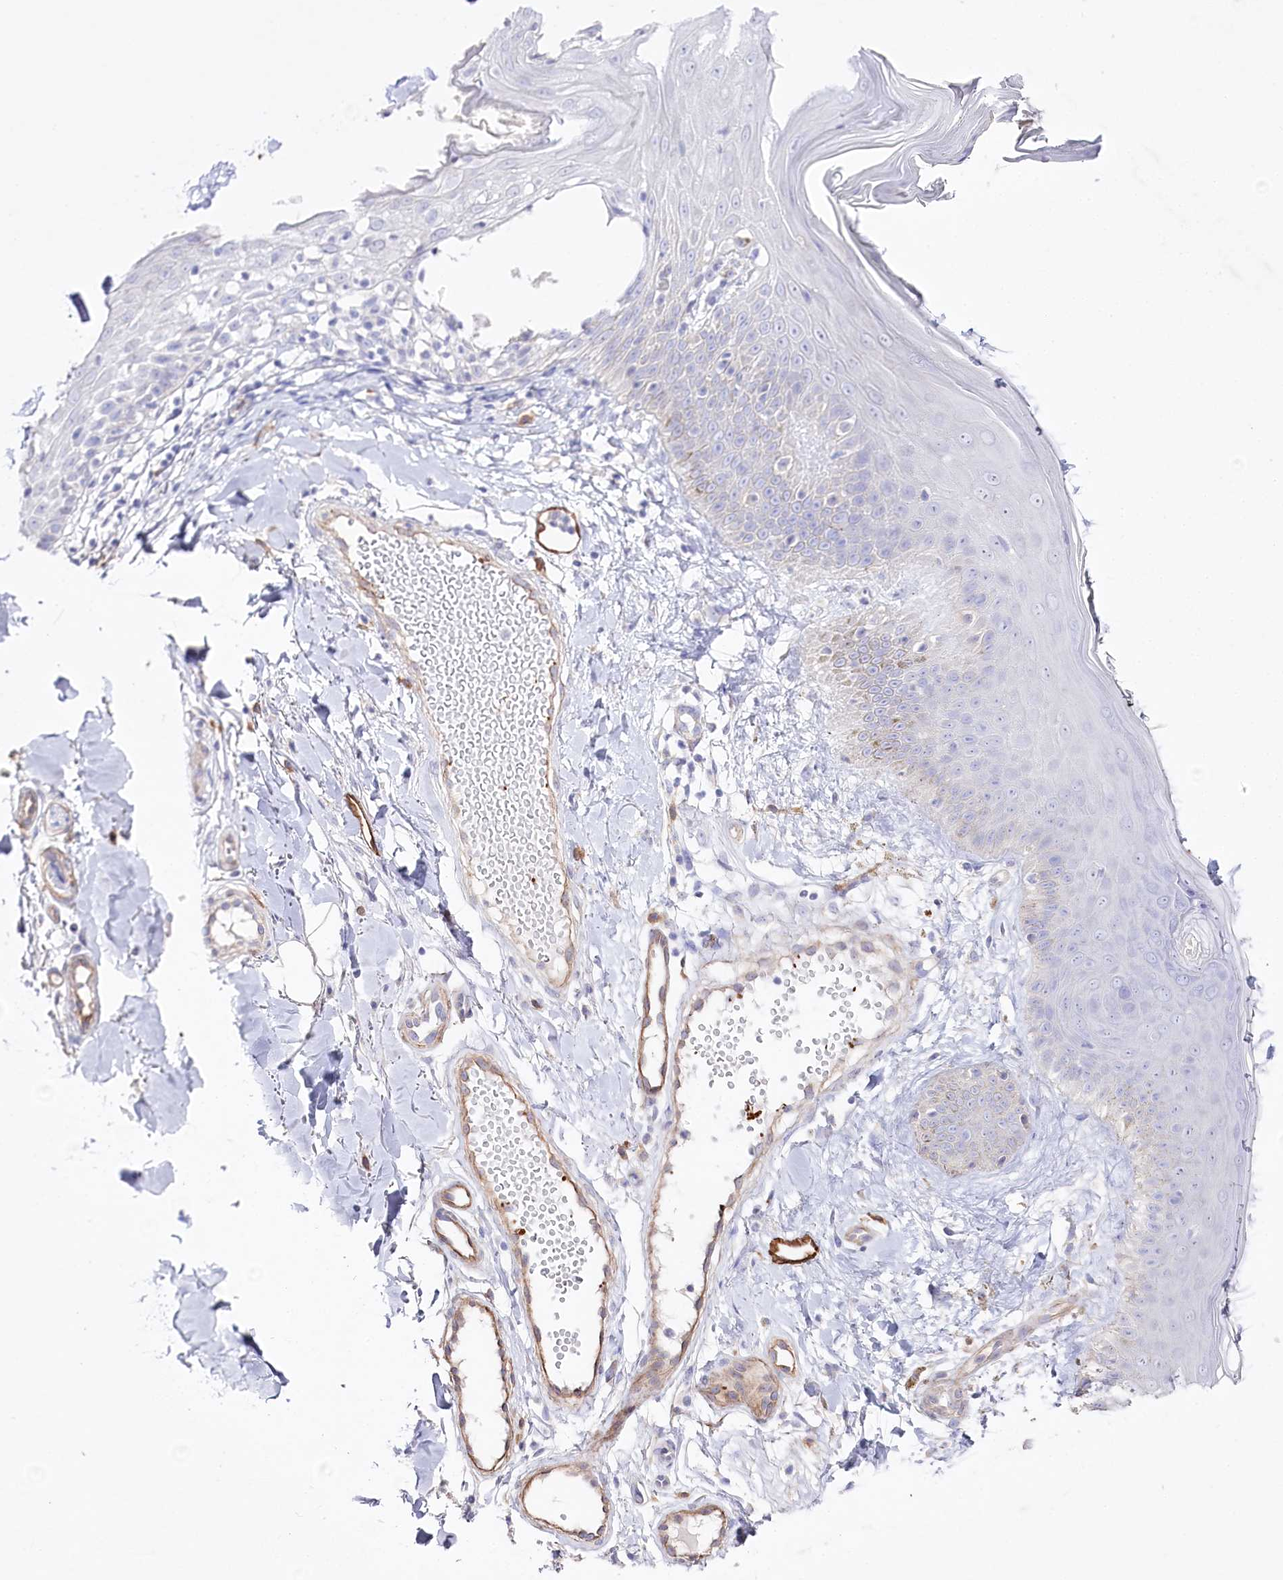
{"staining": {"intensity": "negative", "quantity": "none", "location": "none"}, "tissue": "skin", "cell_type": "Fibroblasts", "image_type": "normal", "snomed": [{"axis": "morphology", "description": "Normal tissue, NOS"}, {"axis": "topography", "description": "Skin"}], "caption": "This is a micrograph of immunohistochemistry (IHC) staining of unremarkable skin, which shows no expression in fibroblasts. (Stains: DAB (3,3'-diaminobenzidine) immunohistochemistry (IHC) with hematoxylin counter stain, Microscopy: brightfield microscopy at high magnification).", "gene": "SLC39A10", "patient": {"sex": "male", "age": 52}}